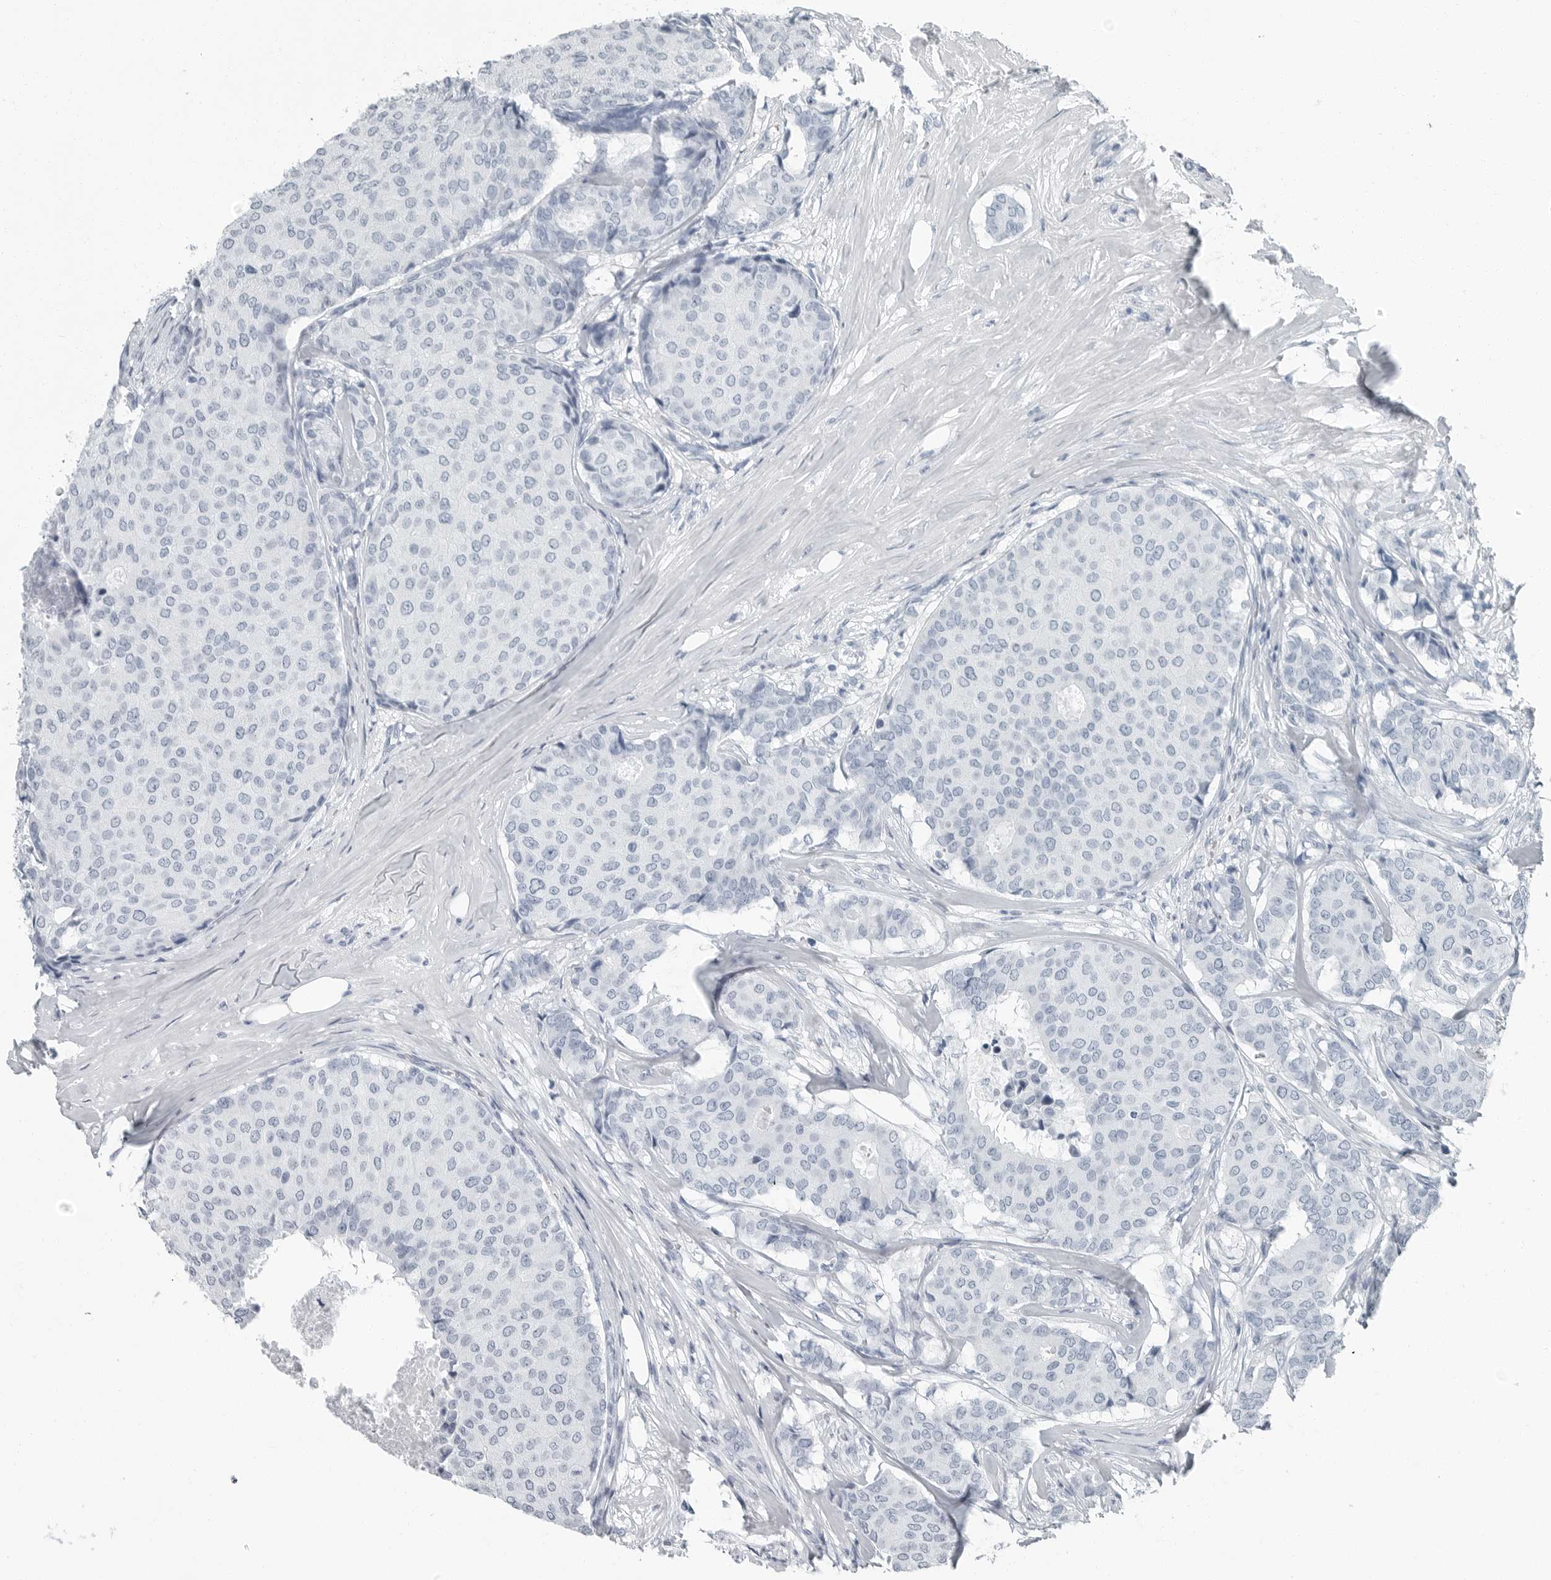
{"staining": {"intensity": "negative", "quantity": "none", "location": "none"}, "tissue": "breast cancer", "cell_type": "Tumor cells", "image_type": "cancer", "snomed": [{"axis": "morphology", "description": "Duct carcinoma"}, {"axis": "topography", "description": "Breast"}], "caption": "High magnification brightfield microscopy of breast invasive ductal carcinoma stained with DAB (3,3'-diaminobenzidine) (brown) and counterstained with hematoxylin (blue): tumor cells show no significant staining.", "gene": "FABP6", "patient": {"sex": "female", "age": 75}}